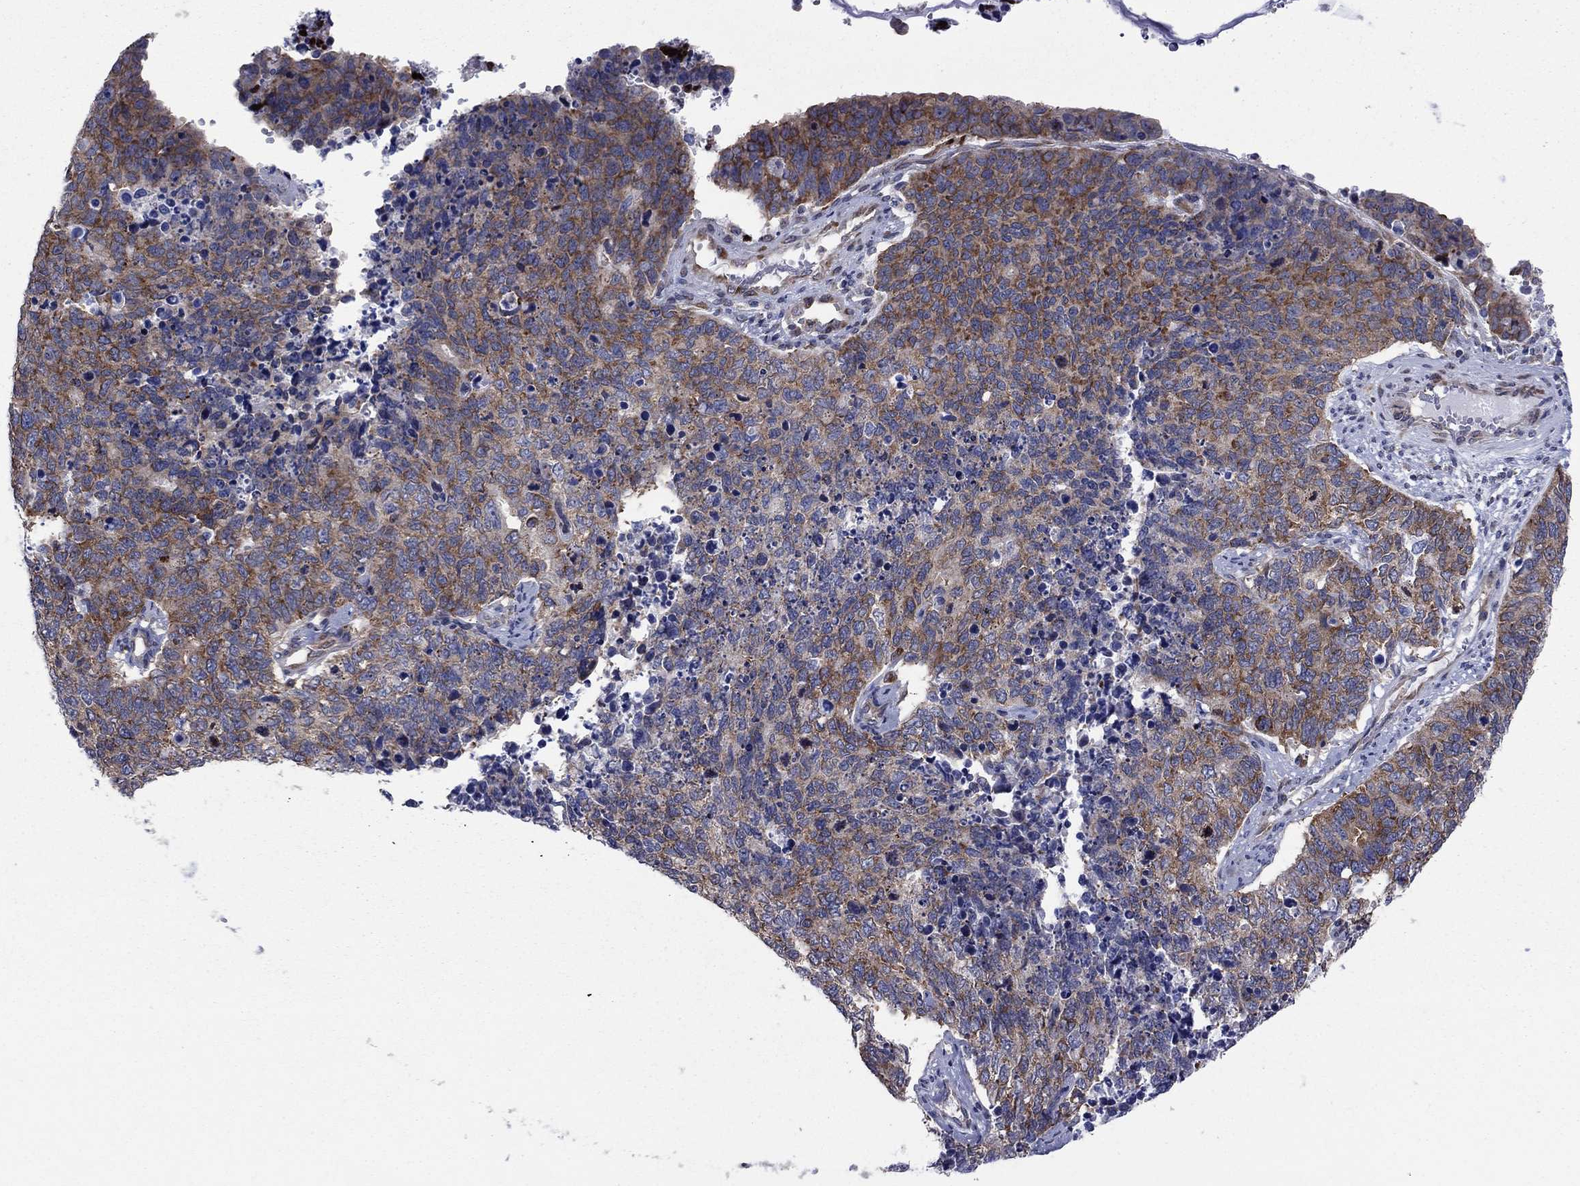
{"staining": {"intensity": "strong", "quantity": "<25%", "location": "cytoplasmic/membranous"}, "tissue": "cervical cancer", "cell_type": "Tumor cells", "image_type": "cancer", "snomed": [{"axis": "morphology", "description": "Squamous cell carcinoma, NOS"}, {"axis": "topography", "description": "Cervix"}], "caption": "This is an image of immunohistochemistry staining of cervical cancer (squamous cell carcinoma), which shows strong expression in the cytoplasmic/membranous of tumor cells.", "gene": "GPR155", "patient": {"sex": "female", "age": 63}}